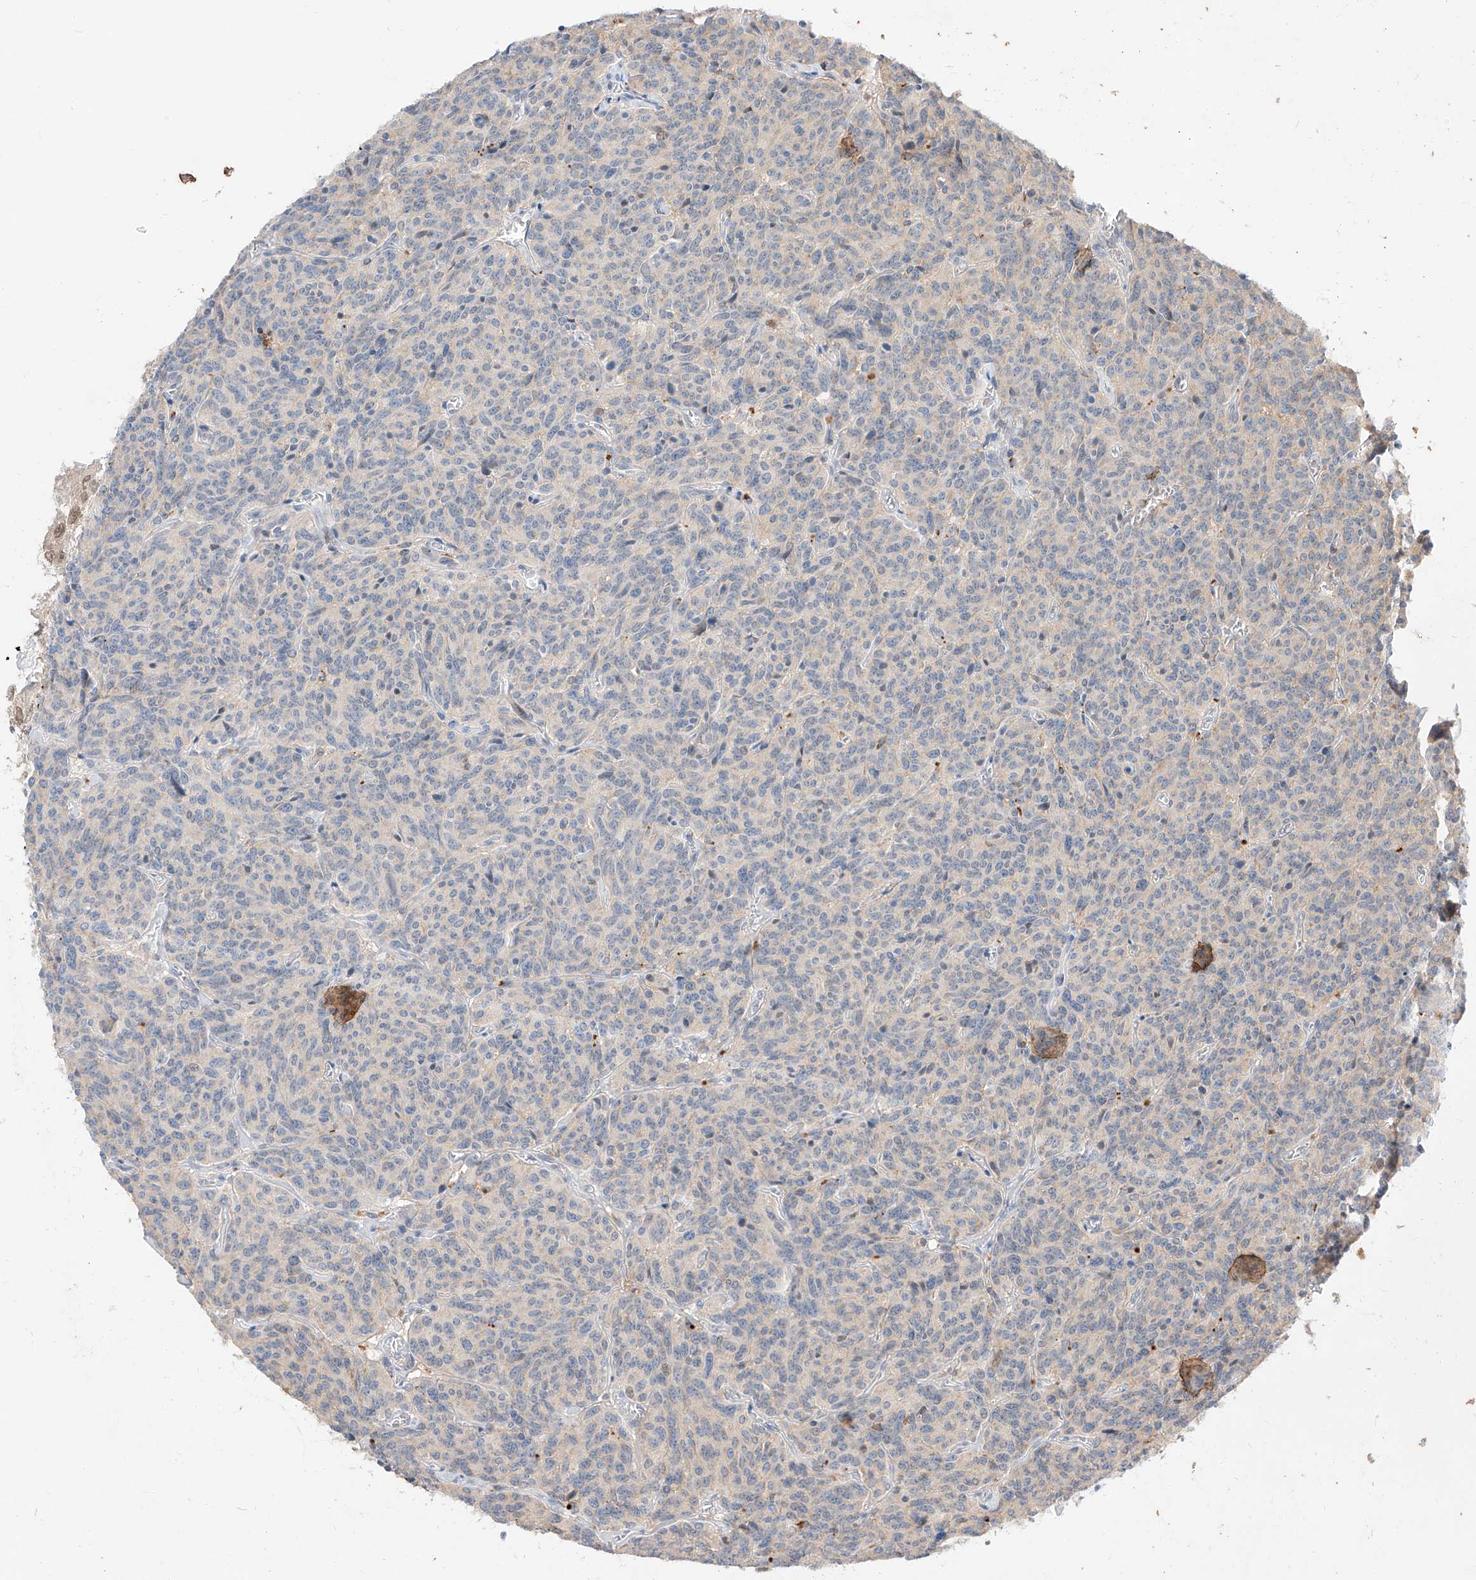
{"staining": {"intensity": "negative", "quantity": "none", "location": "none"}, "tissue": "carcinoid", "cell_type": "Tumor cells", "image_type": "cancer", "snomed": [{"axis": "morphology", "description": "Carcinoid, malignant, NOS"}, {"axis": "topography", "description": "Lung"}], "caption": "Immunohistochemical staining of human carcinoid shows no significant positivity in tumor cells.", "gene": "DIRAS3", "patient": {"sex": "female", "age": 46}}